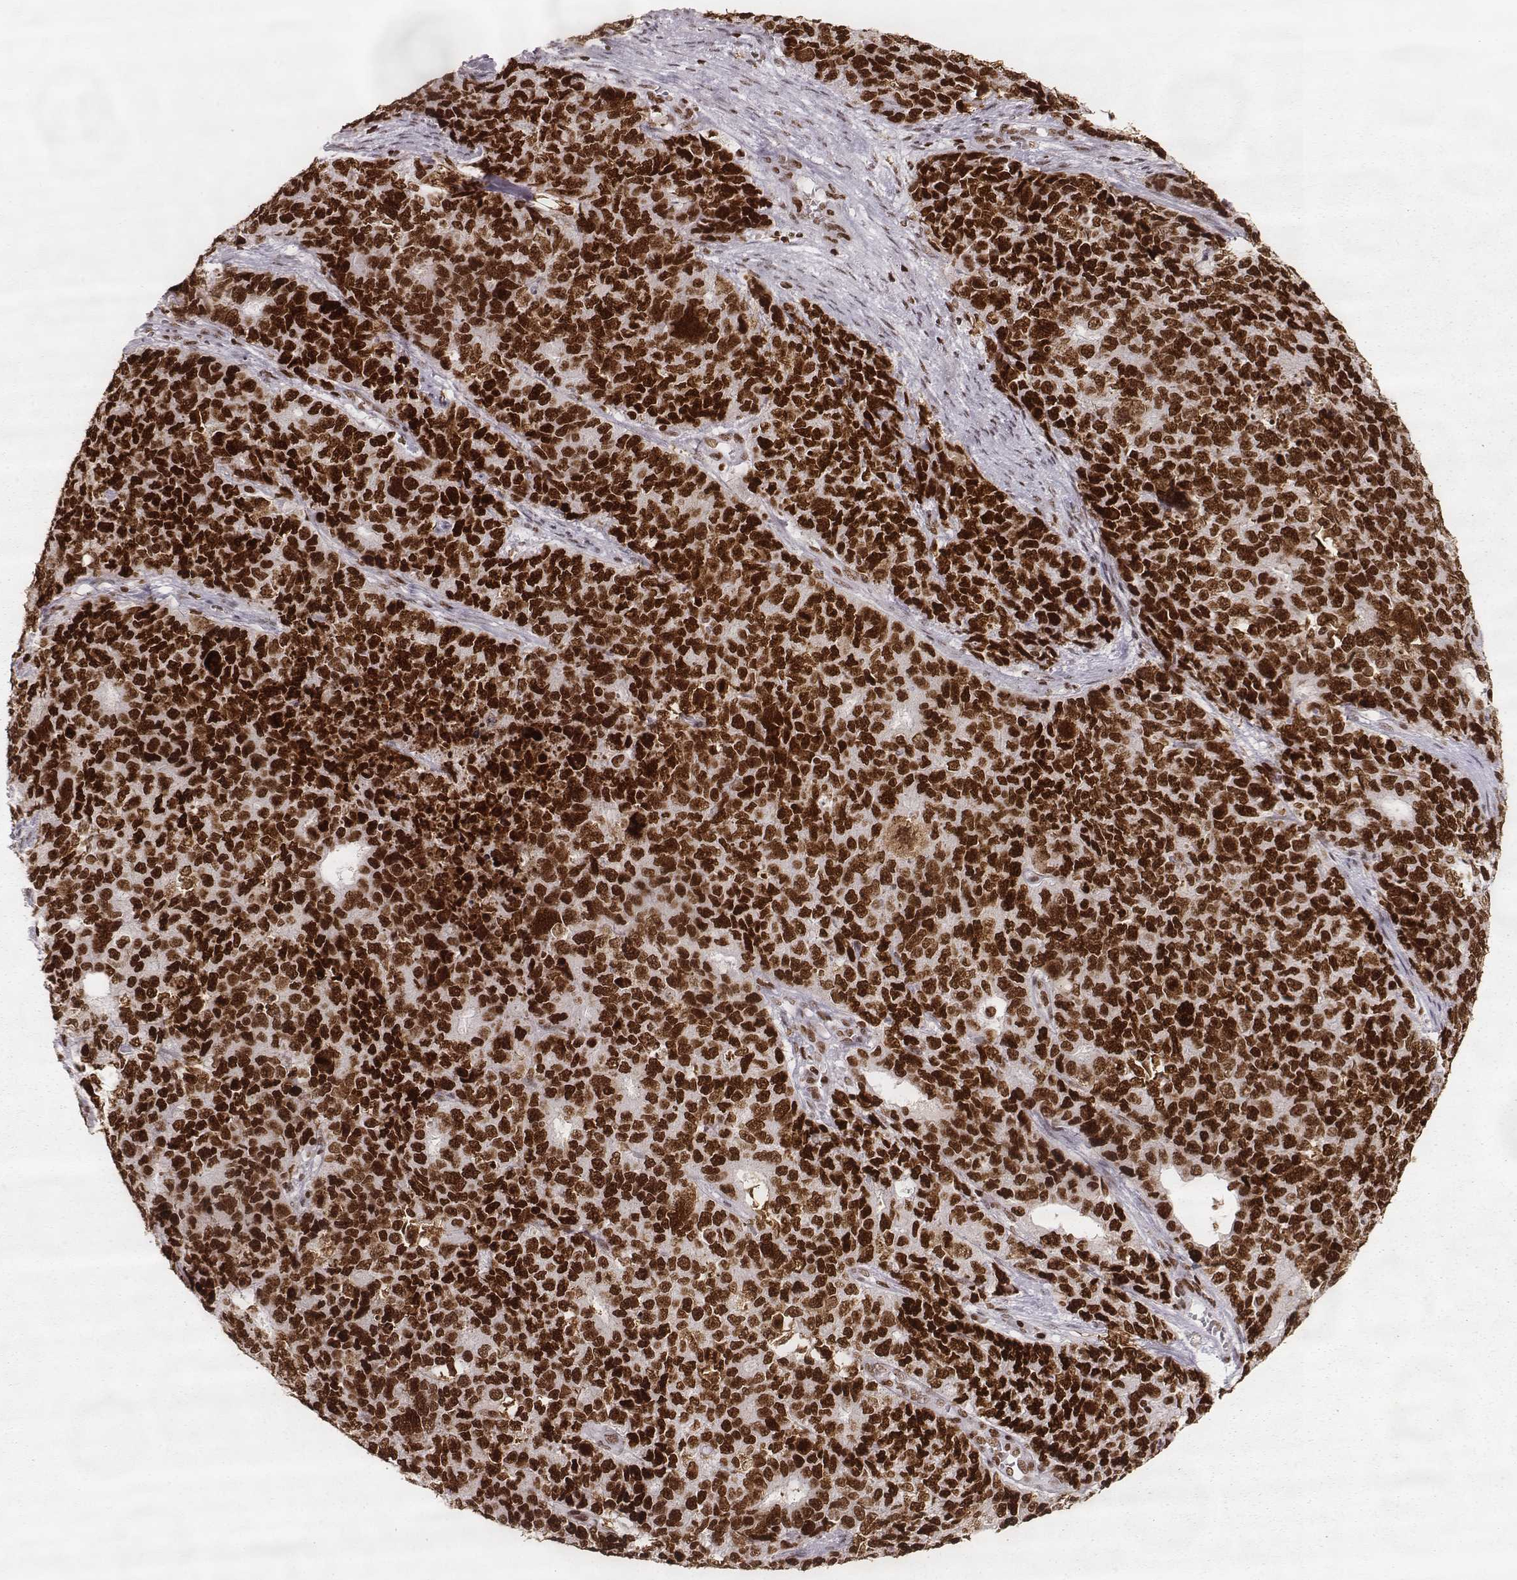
{"staining": {"intensity": "strong", "quantity": ">75%", "location": "nuclear"}, "tissue": "cervical cancer", "cell_type": "Tumor cells", "image_type": "cancer", "snomed": [{"axis": "morphology", "description": "Squamous cell carcinoma, NOS"}, {"axis": "topography", "description": "Cervix"}], "caption": "Cervical squamous cell carcinoma tissue shows strong nuclear expression in approximately >75% of tumor cells The staining was performed using DAB to visualize the protein expression in brown, while the nuclei were stained in blue with hematoxylin (Magnification: 20x).", "gene": "PARP1", "patient": {"sex": "female", "age": 63}}